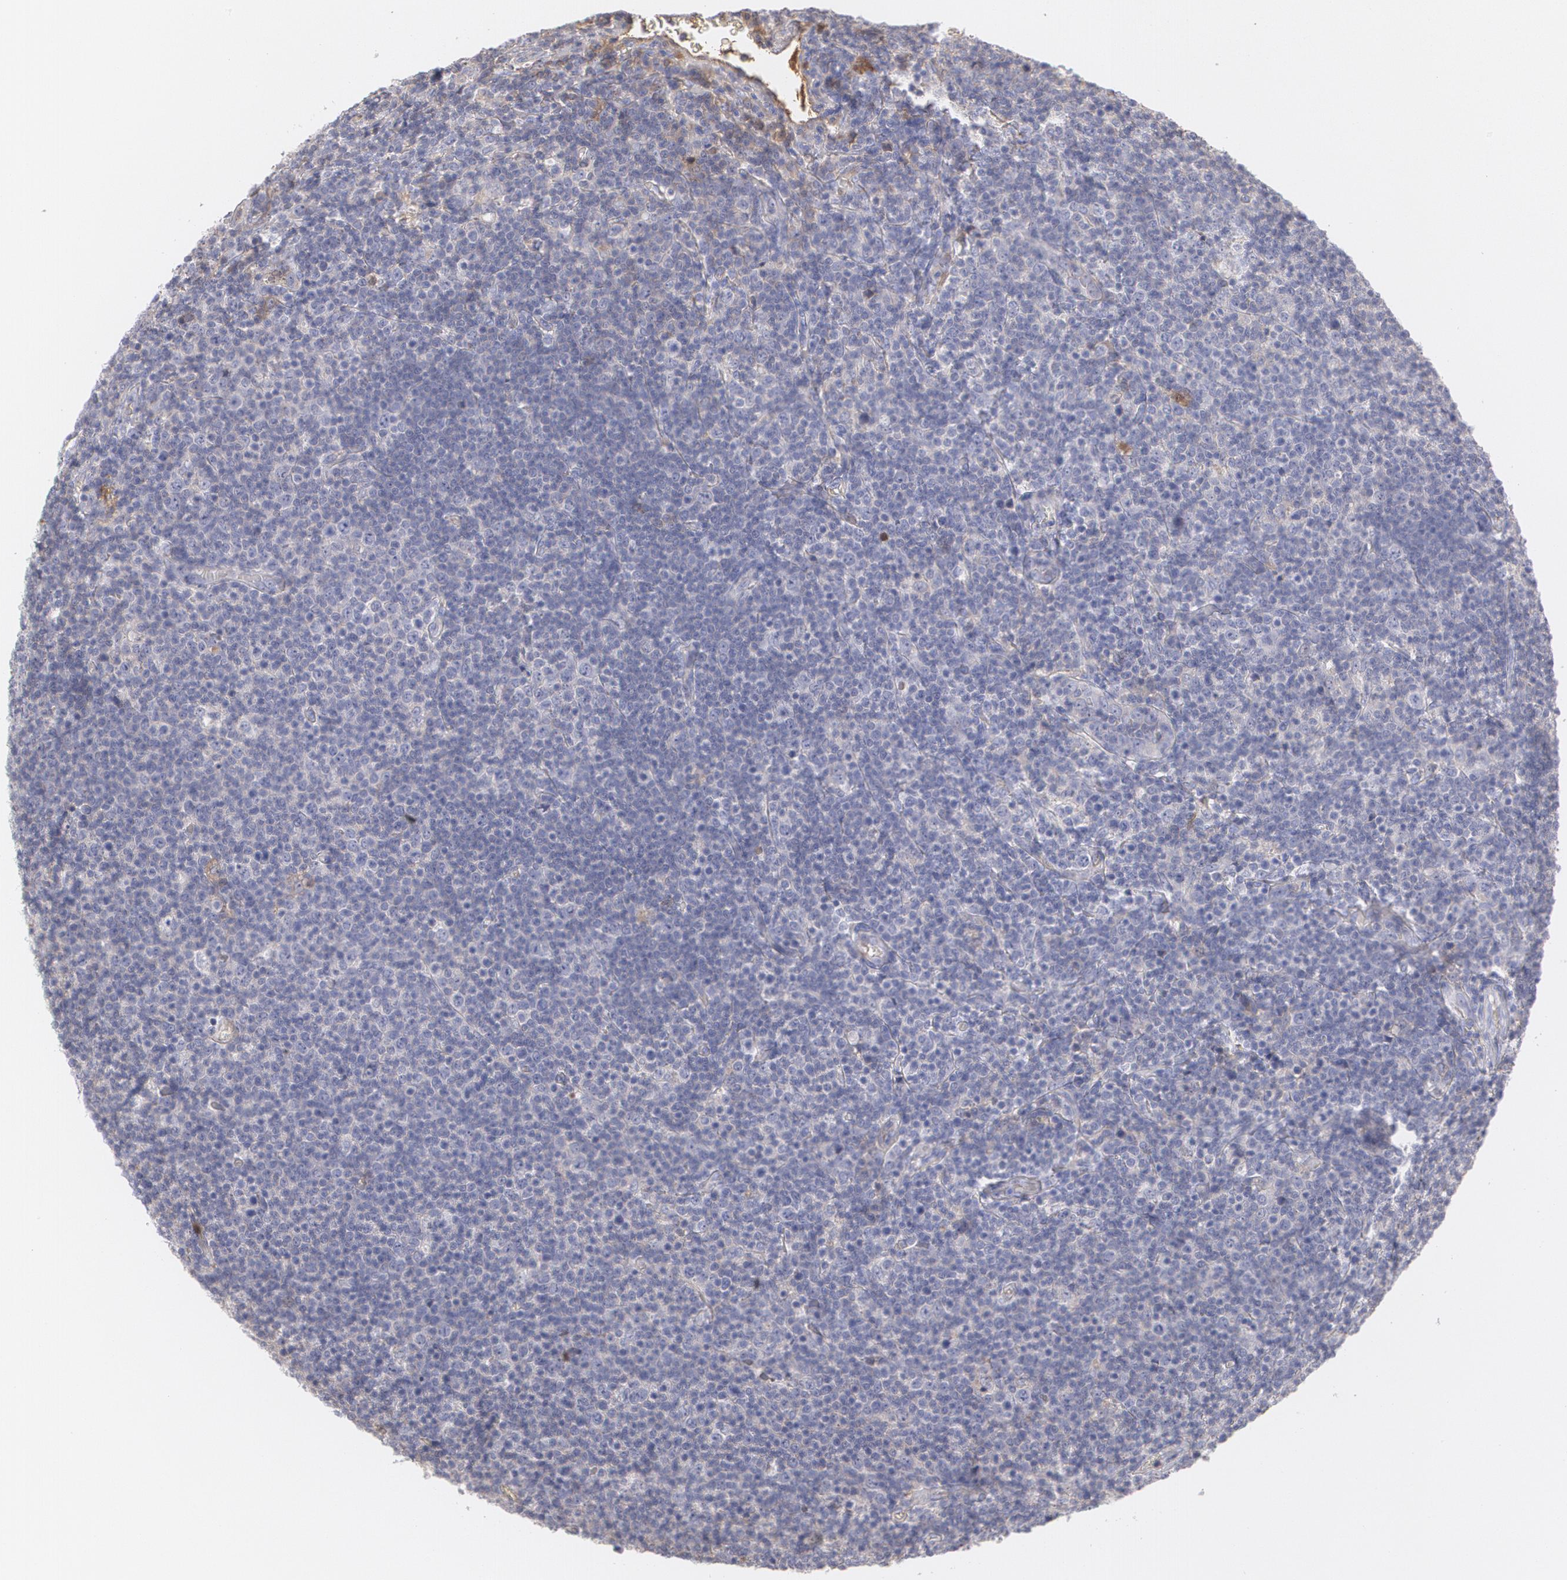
{"staining": {"intensity": "negative", "quantity": "none", "location": "none"}, "tissue": "lymphoma", "cell_type": "Tumor cells", "image_type": "cancer", "snomed": [{"axis": "morphology", "description": "Malignant lymphoma, non-Hodgkin's type, Low grade"}, {"axis": "topography", "description": "Lymph node"}], "caption": "The image displays no significant staining in tumor cells of malignant lymphoma, non-Hodgkin's type (low-grade).", "gene": "SERPINA1", "patient": {"sex": "male", "age": 74}}